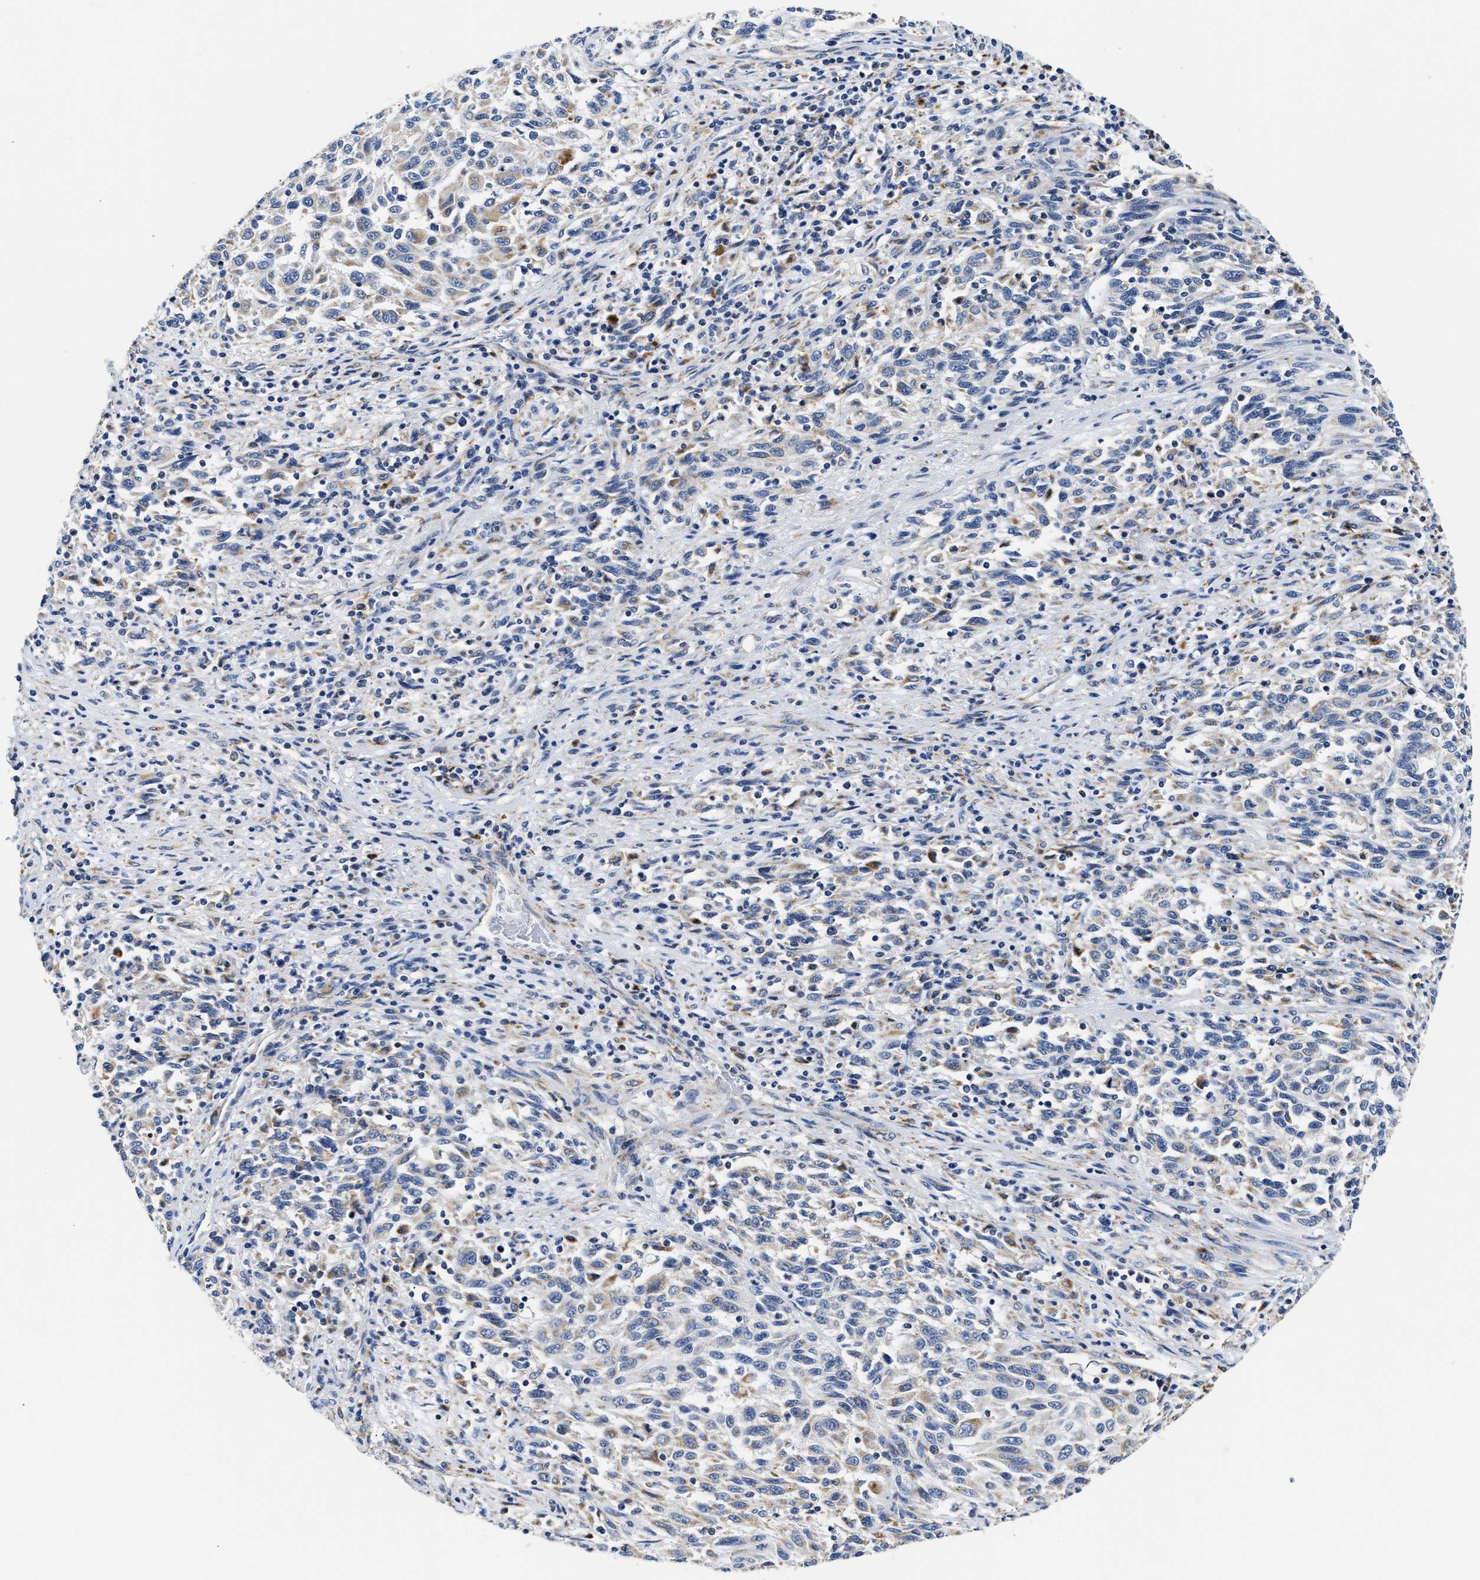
{"staining": {"intensity": "weak", "quantity": "25%-75%", "location": "cytoplasmic/membranous"}, "tissue": "melanoma", "cell_type": "Tumor cells", "image_type": "cancer", "snomed": [{"axis": "morphology", "description": "Malignant melanoma, Metastatic site"}, {"axis": "topography", "description": "Lymph node"}], "caption": "This photomicrograph shows IHC staining of malignant melanoma (metastatic site), with low weak cytoplasmic/membranous positivity in approximately 25%-75% of tumor cells.", "gene": "ACADVL", "patient": {"sex": "male", "age": 61}}